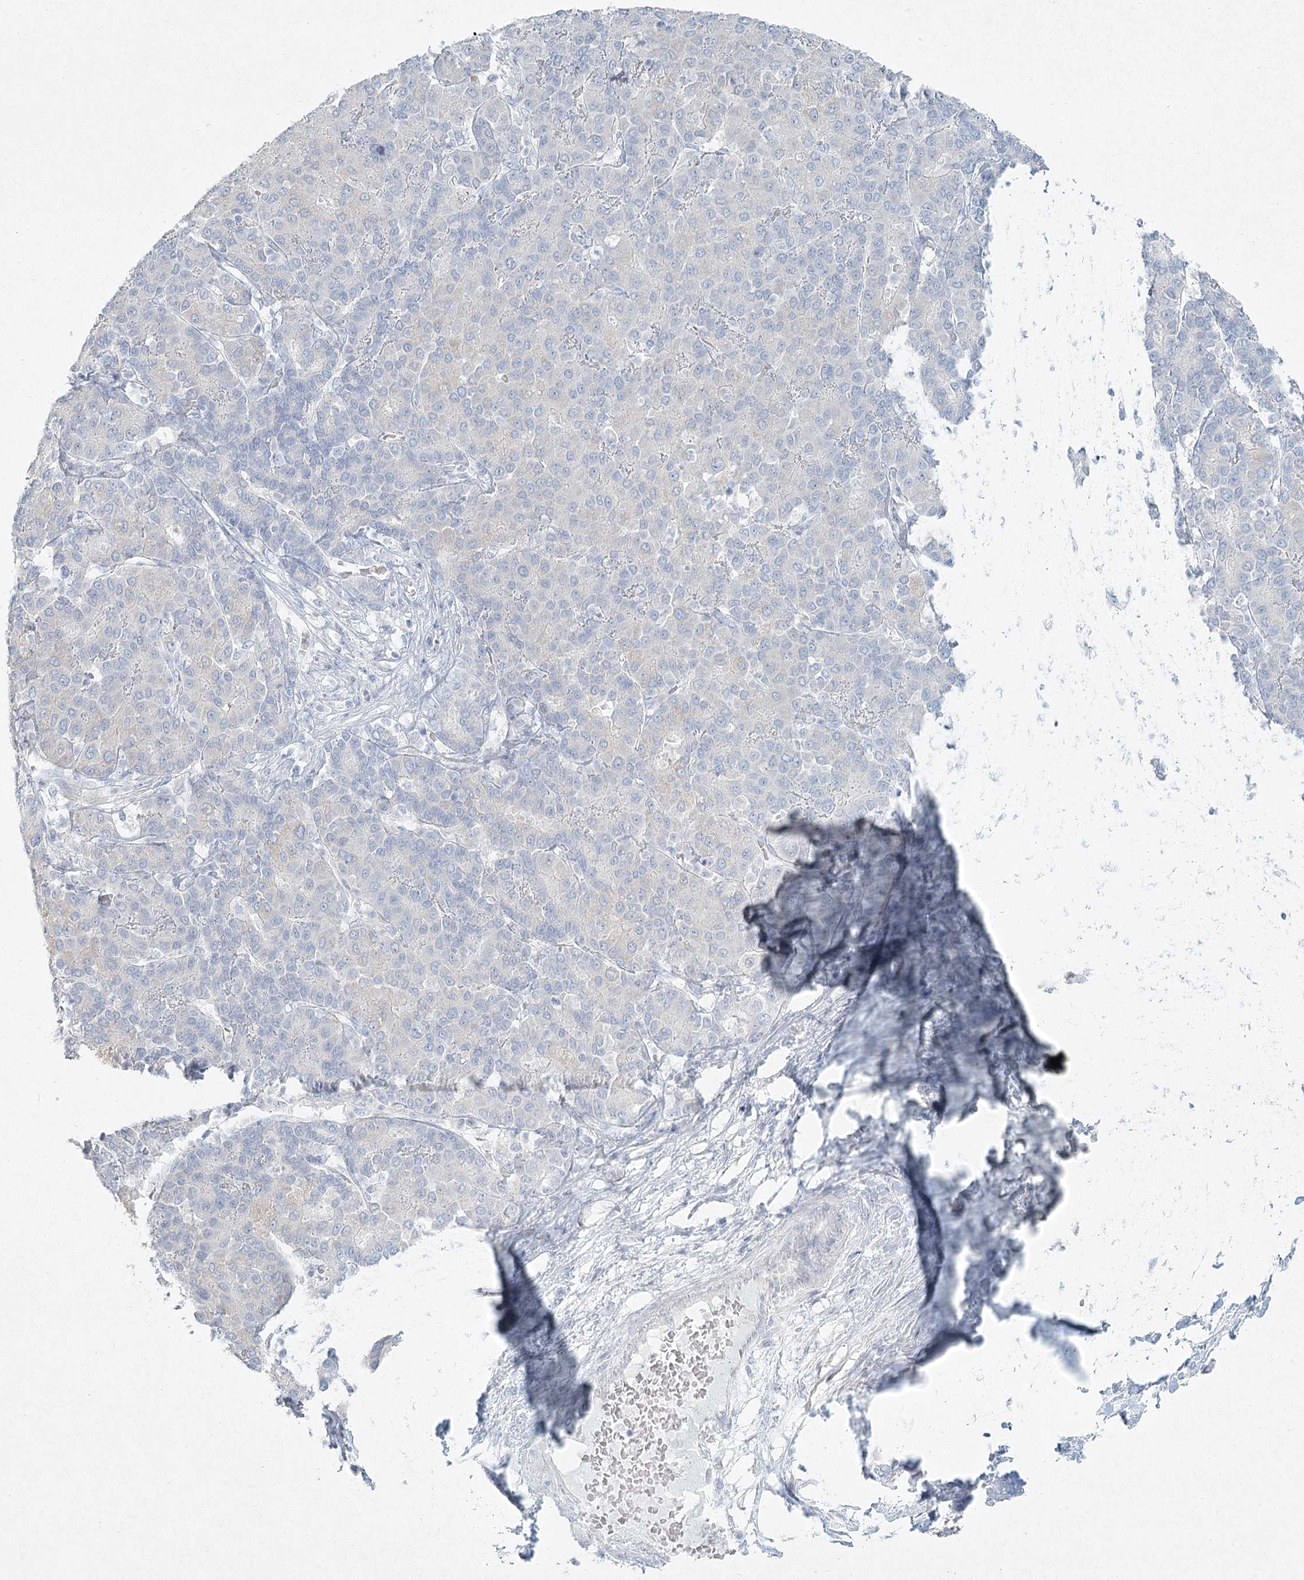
{"staining": {"intensity": "negative", "quantity": "none", "location": "none"}, "tissue": "liver cancer", "cell_type": "Tumor cells", "image_type": "cancer", "snomed": [{"axis": "morphology", "description": "Carcinoma, Hepatocellular, NOS"}, {"axis": "topography", "description": "Liver"}], "caption": "An immunohistochemistry micrograph of liver cancer (hepatocellular carcinoma) is shown. There is no staining in tumor cells of liver cancer (hepatocellular carcinoma). Nuclei are stained in blue.", "gene": "LRP2BP", "patient": {"sex": "male", "age": 65}}